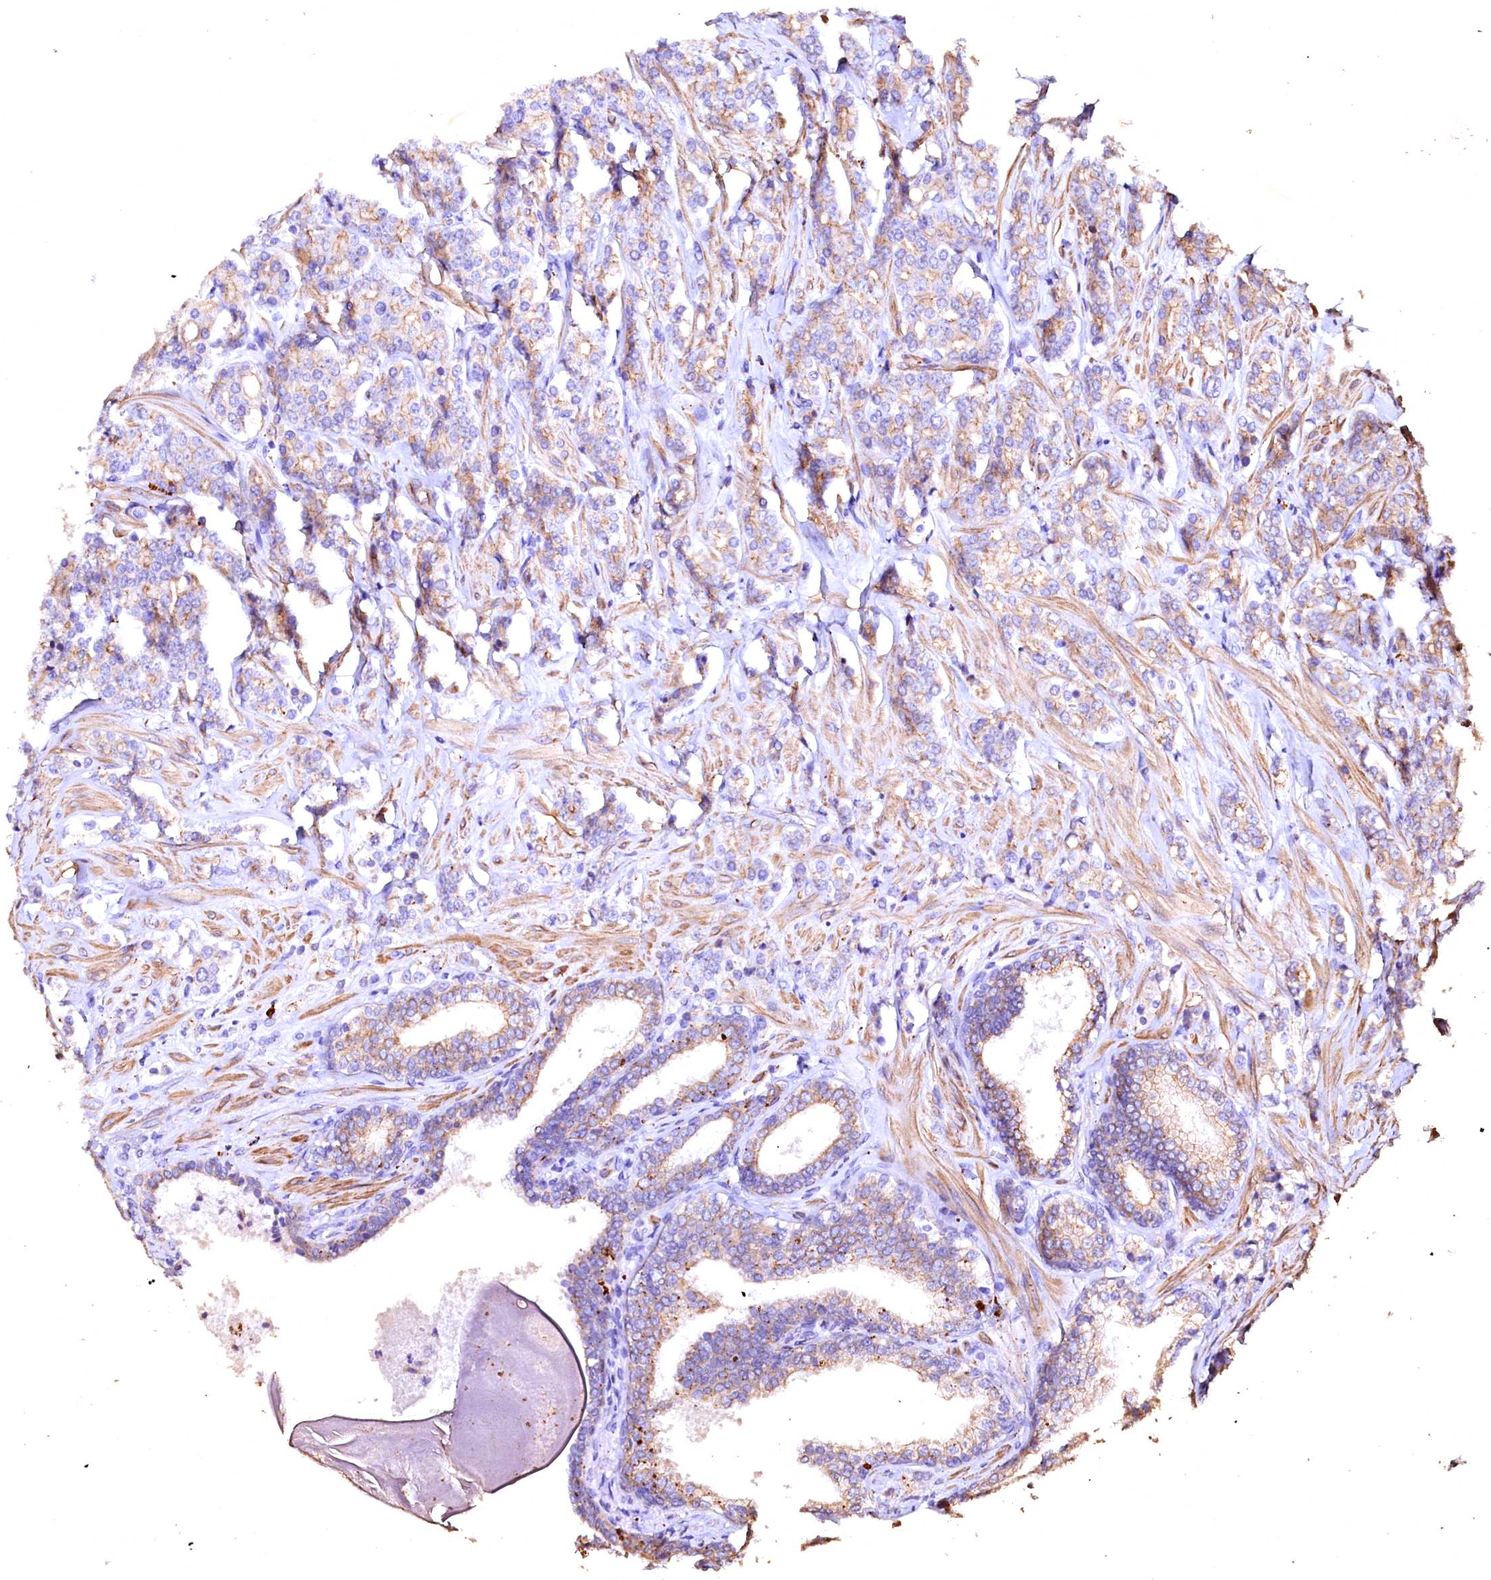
{"staining": {"intensity": "weak", "quantity": "25%-75%", "location": "cytoplasmic/membranous"}, "tissue": "prostate cancer", "cell_type": "Tumor cells", "image_type": "cancer", "snomed": [{"axis": "morphology", "description": "Adenocarcinoma, High grade"}, {"axis": "topography", "description": "Prostate"}], "caption": "Immunohistochemistry (IHC) (DAB (3,3'-diaminobenzidine)) staining of human adenocarcinoma (high-grade) (prostate) demonstrates weak cytoplasmic/membranous protein positivity in about 25%-75% of tumor cells.", "gene": "VPS36", "patient": {"sex": "male", "age": 62}}